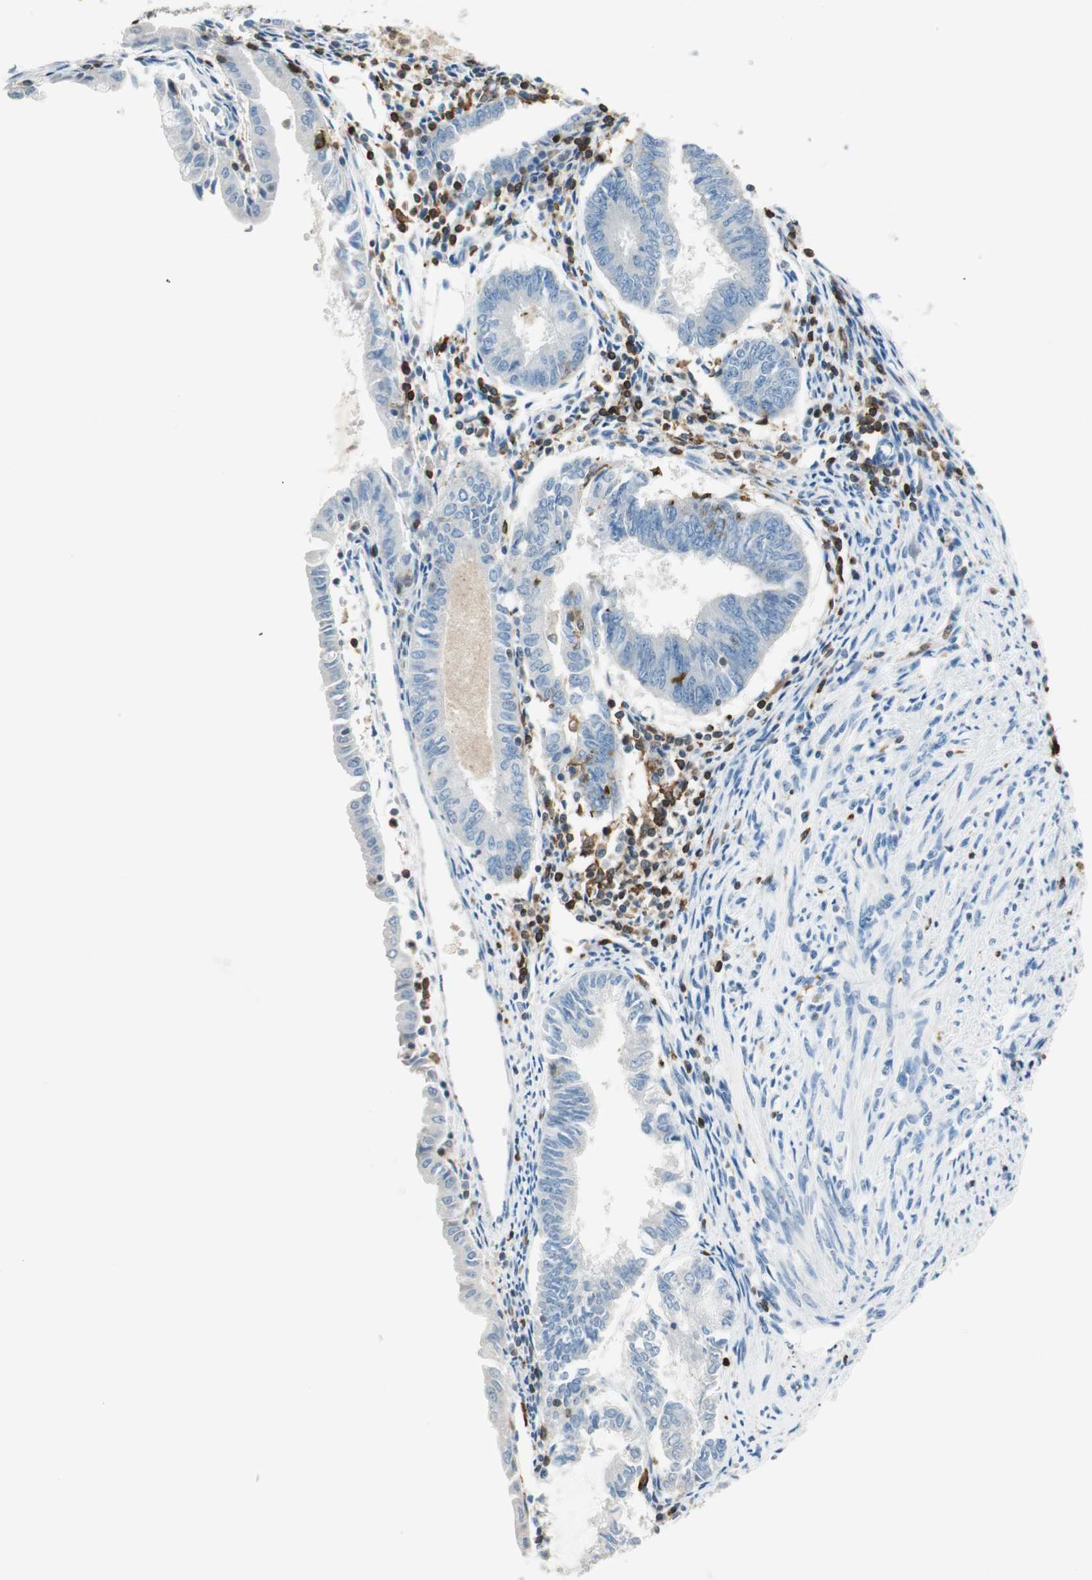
{"staining": {"intensity": "negative", "quantity": "none", "location": "none"}, "tissue": "endometrial cancer", "cell_type": "Tumor cells", "image_type": "cancer", "snomed": [{"axis": "morphology", "description": "Adenocarcinoma, NOS"}, {"axis": "topography", "description": "Endometrium"}], "caption": "Immunohistochemistry (IHC) histopathology image of neoplastic tissue: adenocarcinoma (endometrial) stained with DAB (3,3'-diaminobenzidine) displays no significant protein staining in tumor cells. The staining was performed using DAB to visualize the protein expression in brown, while the nuclei were stained in blue with hematoxylin (Magnification: 20x).", "gene": "HPGD", "patient": {"sex": "female", "age": 86}}